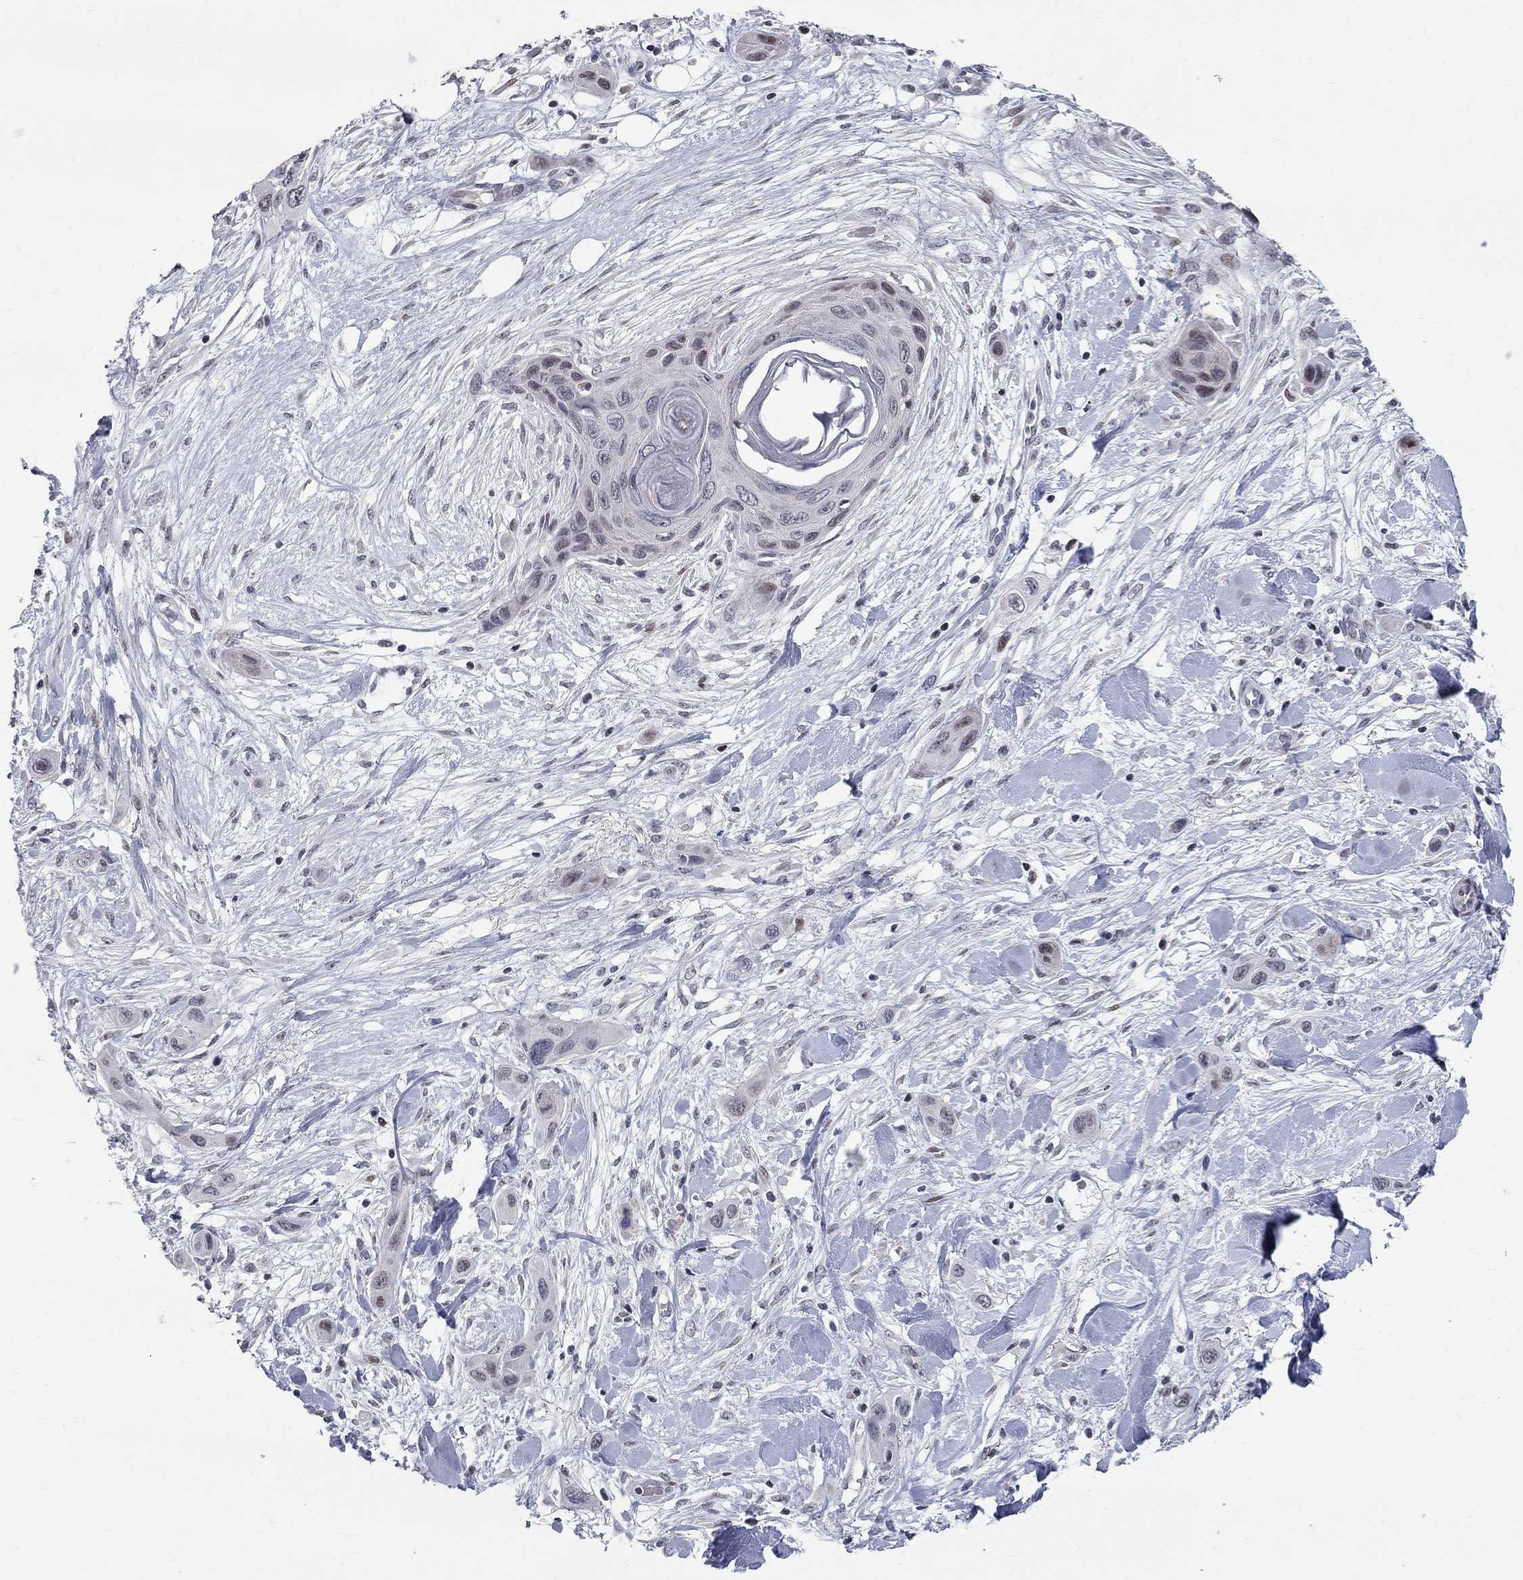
{"staining": {"intensity": "negative", "quantity": "none", "location": "none"}, "tissue": "skin cancer", "cell_type": "Tumor cells", "image_type": "cancer", "snomed": [{"axis": "morphology", "description": "Squamous cell carcinoma, NOS"}, {"axis": "topography", "description": "Skin"}], "caption": "A micrograph of human squamous cell carcinoma (skin) is negative for staining in tumor cells.", "gene": "HDAC3", "patient": {"sex": "male", "age": 79}}